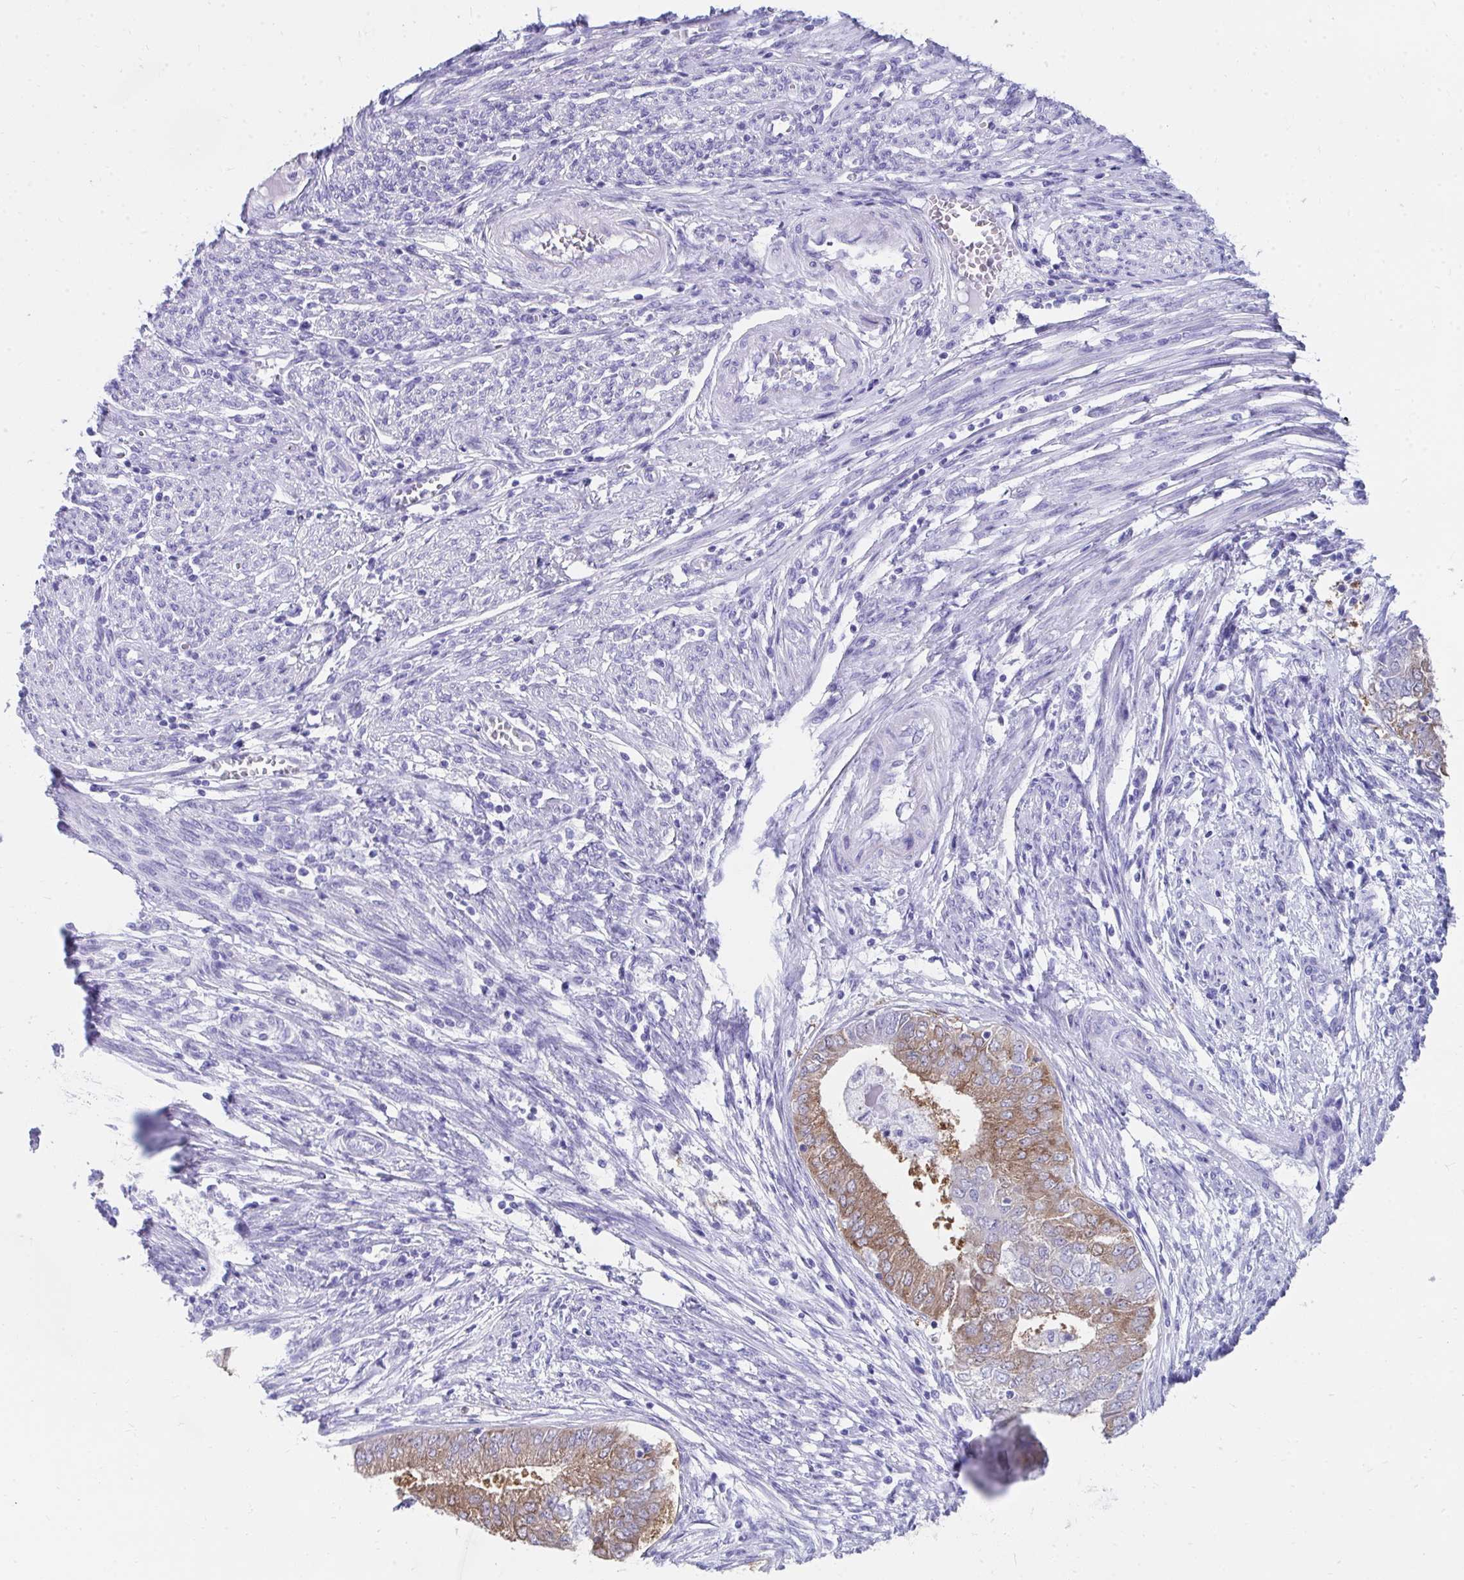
{"staining": {"intensity": "moderate", "quantity": ">75%", "location": "cytoplasmic/membranous"}, "tissue": "endometrial cancer", "cell_type": "Tumor cells", "image_type": "cancer", "snomed": [{"axis": "morphology", "description": "Adenocarcinoma, NOS"}, {"axis": "topography", "description": "Endometrium"}], "caption": "This histopathology image shows immunohistochemistry (IHC) staining of adenocarcinoma (endometrial), with medium moderate cytoplasmic/membranous positivity in approximately >75% of tumor cells.", "gene": "HGD", "patient": {"sex": "female", "age": 62}}